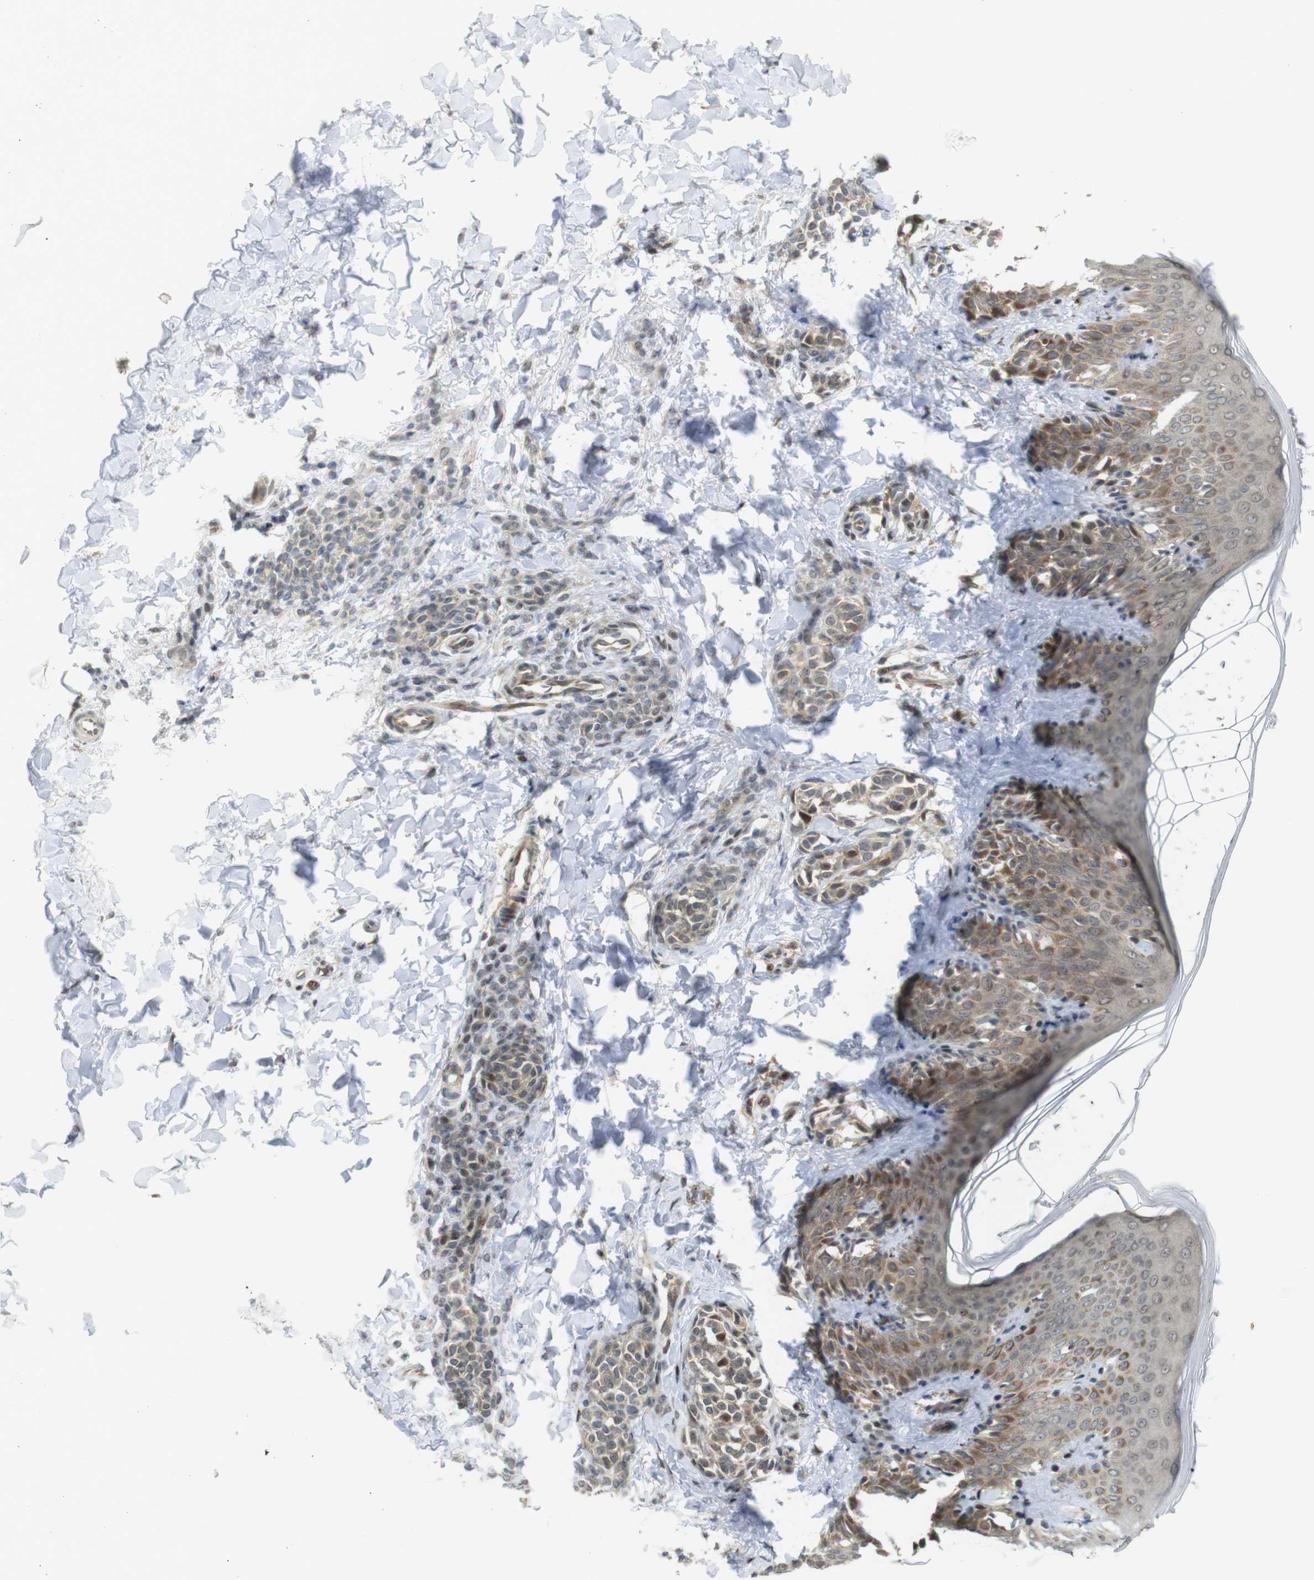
{"staining": {"intensity": "weak", "quantity": ">75%", "location": "cytoplasmic/membranous"}, "tissue": "skin", "cell_type": "Fibroblasts", "image_type": "normal", "snomed": [{"axis": "morphology", "description": "Normal tissue, NOS"}, {"axis": "topography", "description": "Skin"}], "caption": "DAB immunohistochemical staining of benign skin shows weak cytoplasmic/membranous protein positivity in about >75% of fibroblasts.", "gene": "CC2D1A", "patient": {"sex": "male", "age": 16}}